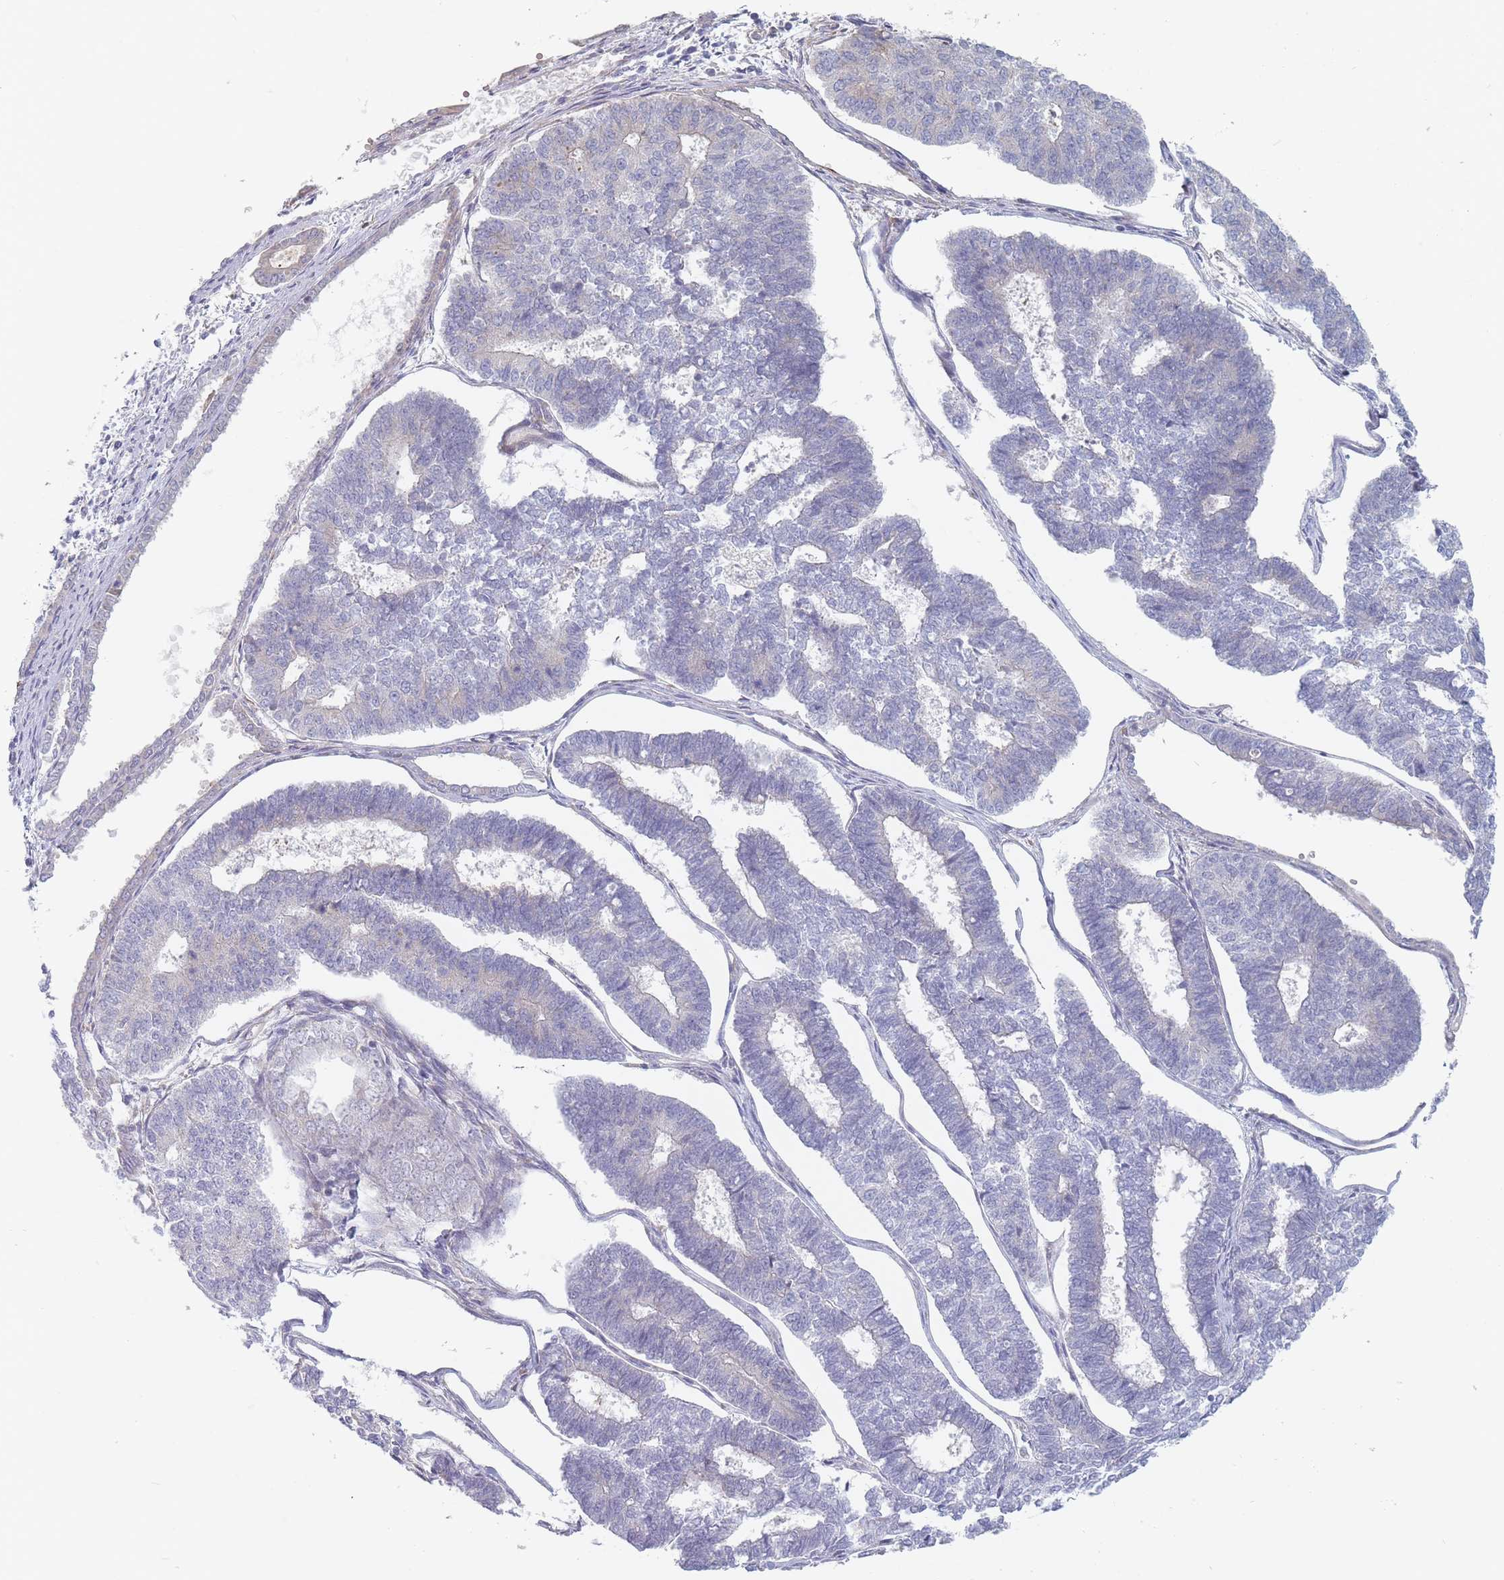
{"staining": {"intensity": "negative", "quantity": "none", "location": "none"}, "tissue": "endometrial cancer", "cell_type": "Tumor cells", "image_type": "cancer", "snomed": [{"axis": "morphology", "description": "Adenocarcinoma, NOS"}, {"axis": "topography", "description": "Endometrium"}], "caption": "Immunohistochemical staining of endometrial cancer demonstrates no significant positivity in tumor cells. (Stains: DAB (3,3'-diaminobenzidine) IHC with hematoxylin counter stain, Microscopy: brightfield microscopy at high magnification).", "gene": "SPATS1", "patient": {"sex": "female", "age": 70}}